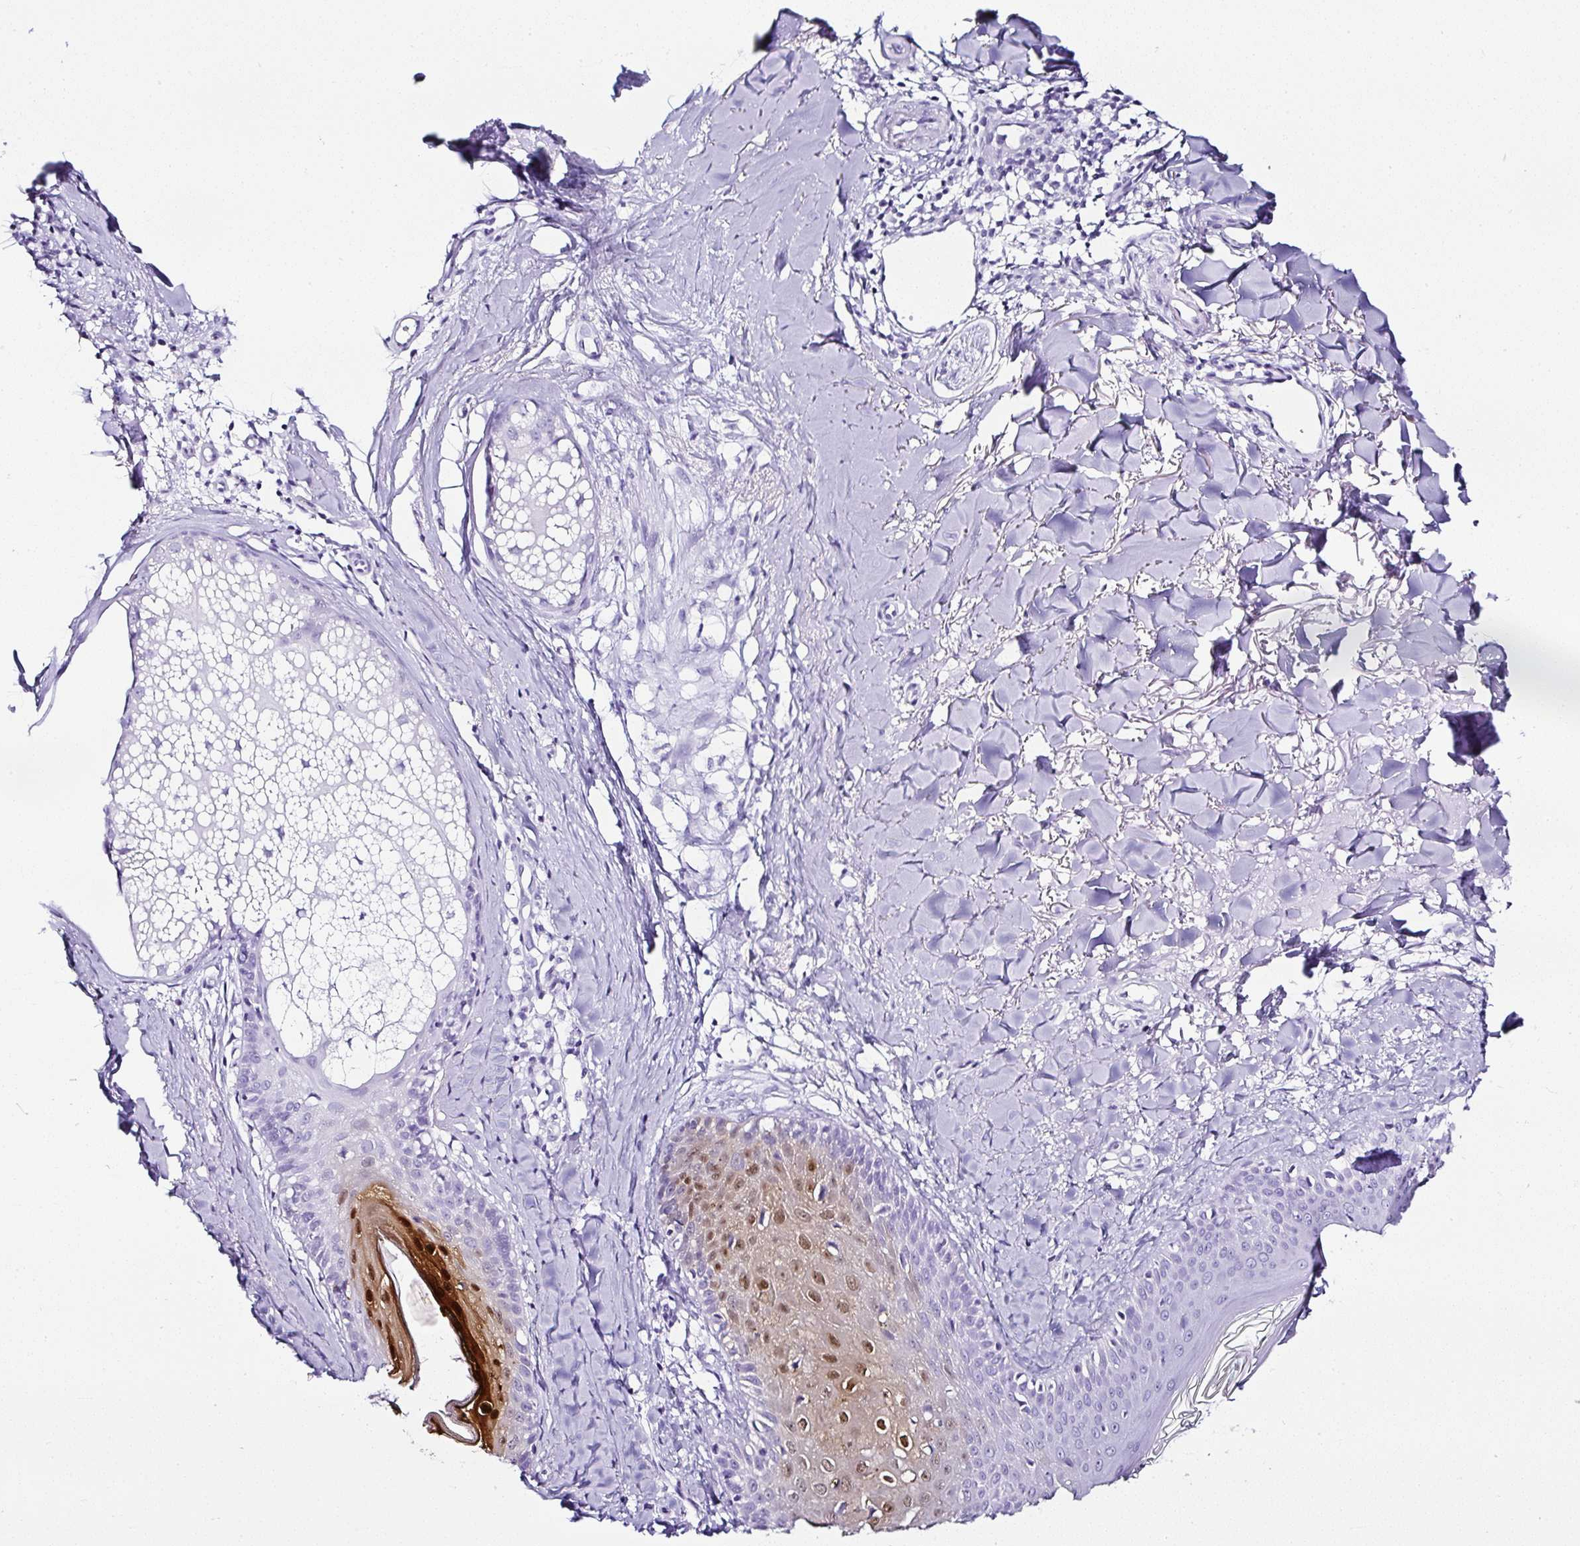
{"staining": {"intensity": "negative", "quantity": "none", "location": "none"}, "tissue": "skin cancer", "cell_type": "Tumor cells", "image_type": "cancer", "snomed": [{"axis": "morphology", "description": "Basal cell carcinoma"}, {"axis": "topography", "description": "Skin"}], "caption": "This is an immunohistochemistry micrograph of skin basal cell carcinoma. There is no positivity in tumor cells.", "gene": "SERPINB3", "patient": {"sex": "male", "age": 52}}